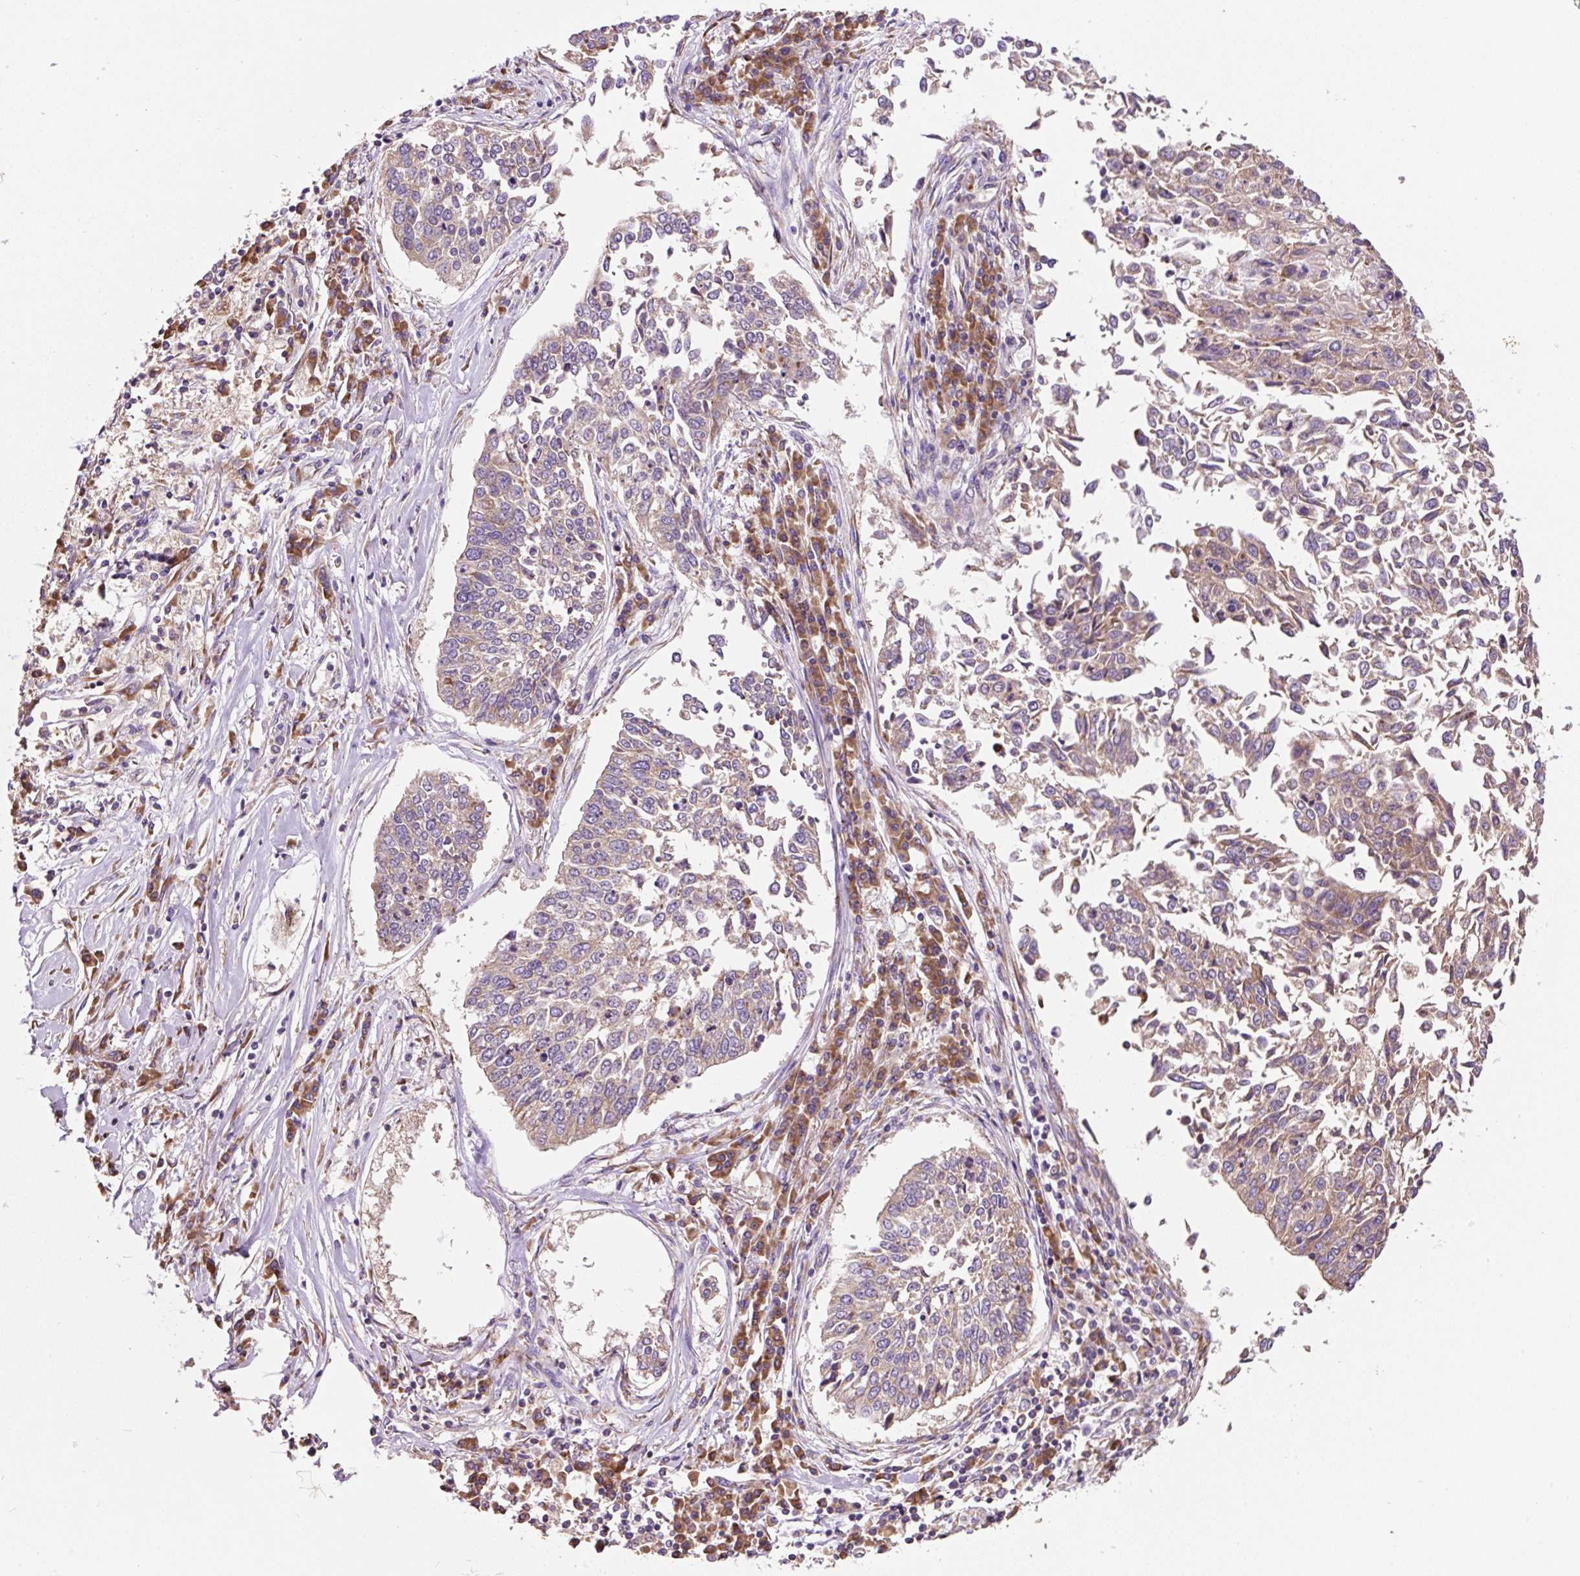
{"staining": {"intensity": "weak", "quantity": "25%-75%", "location": "cytoplasmic/membranous"}, "tissue": "lung cancer", "cell_type": "Tumor cells", "image_type": "cancer", "snomed": [{"axis": "morphology", "description": "Normal tissue, NOS"}, {"axis": "morphology", "description": "Squamous cell carcinoma, NOS"}, {"axis": "topography", "description": "Cartilage tissue"}, {"axis": "topography", "description": "Bronchus"}, {"axis": "topography", "description": "Lung"}, {"axis": "topography", "description": "Peripheral nerve tissue"}], "caption": "An image of human lung cancer stained for a protein reveals weak cytoplasmic/membranous brown staining in tumor cells. (DAB (3,3'-diaminobenzidine) = brown stain, brightfield microscopy at high magnification).", "gene": "RPS23", "patient": {"sex": "female", "age": 49}}